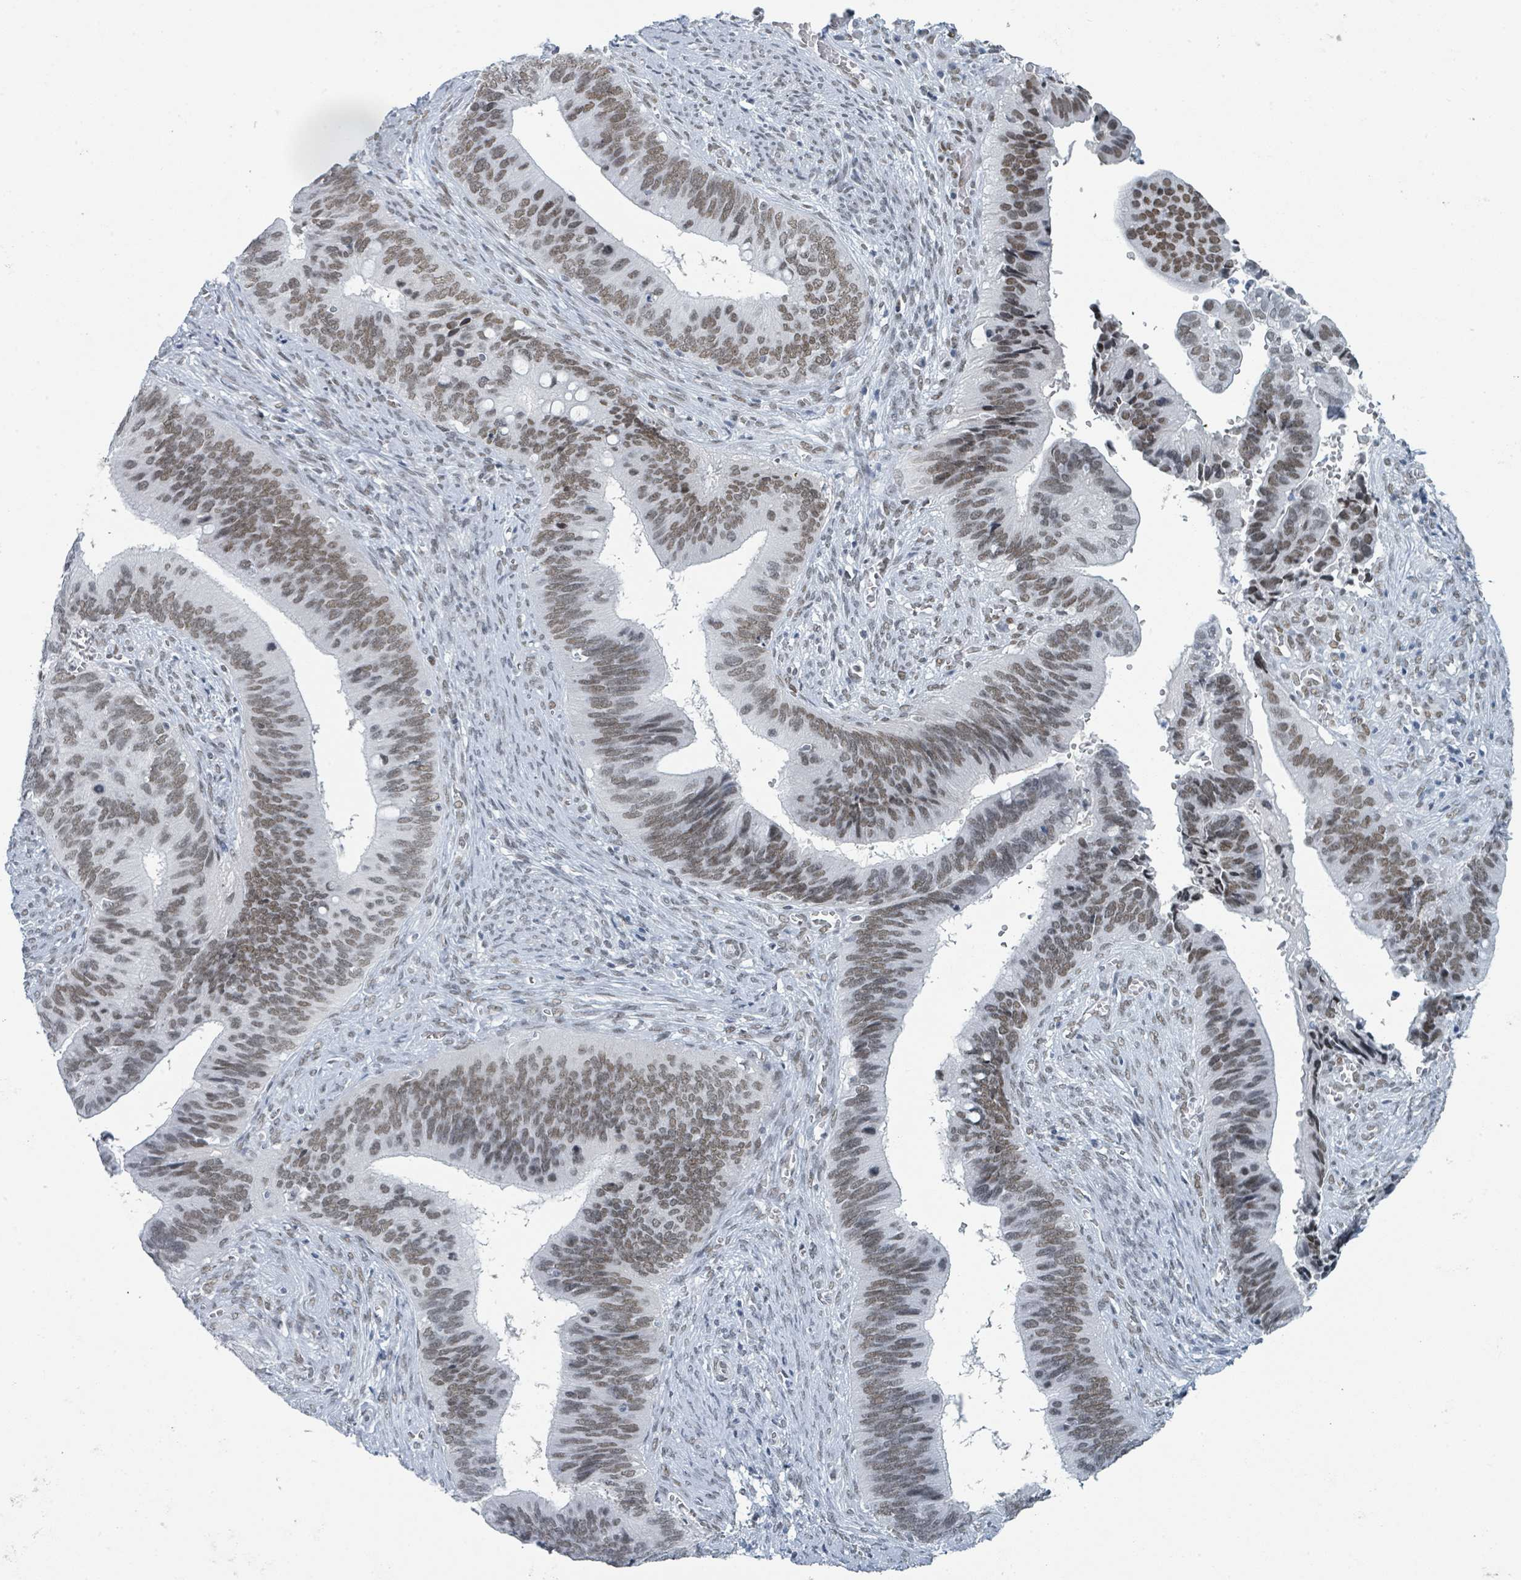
{"staining": {"intensity": "moderate", "quantity": ">75%", "location": "nuclear"}, "tissue": "cervical cancer", "cell_type": "Tumor cells", "image_type": "cancer", "snomed": [{"axis": "morphology", "description": "Adenocarcinoma, NOS"}, {"axis": "topography", "description": "Cervix"}], "caption": "Human cervical cancer stained with a brown dye displays moderate nuclear positive staining in approximately >75% of tumor cells.", "gene": "EHMT2", "patient": {"sex": "female", "age": 42}}